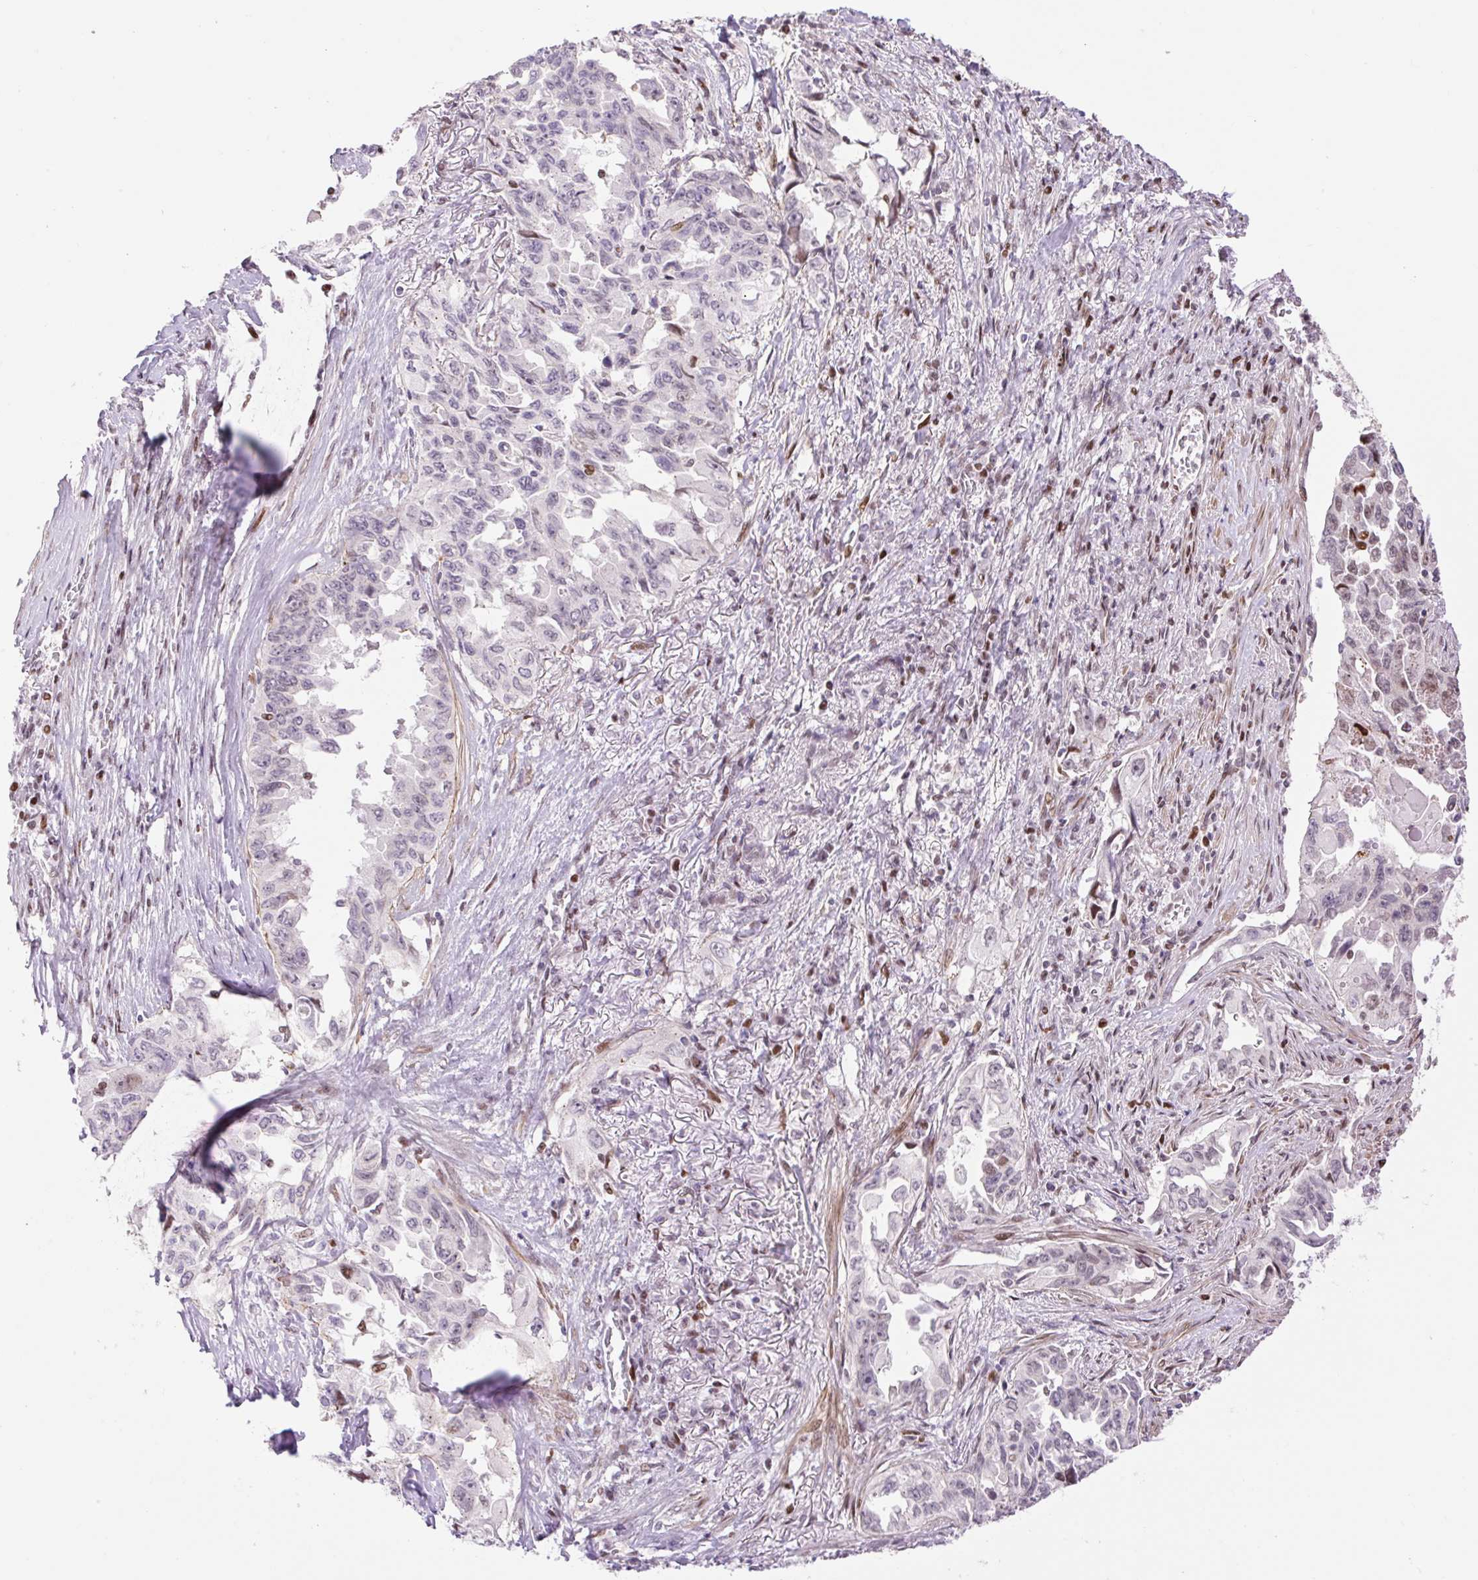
{"staining": {"intensity": "moderate", "quantity": "25%-75%", "location": "nuclear"}, "tissue": "lung cancer", "cell_type": "Tumor cells", "image_type": "cancer", "snomed": [{"axis": "morphology", "description": "Adenocarcinoma, NOS"}, {"axis": "topography", "description": "Lung"}], "caption": "Moderate nuclear protein expression is present in about 25%-75% of tumor cells in lung cancer. The protein of interest is stained brown, and the nuclei are stained in blue (DAB IHC with brightfield microscopy, high magnification).", "gene": "RIPPLY3", "patient": {"sex": "female", "age": 51}}